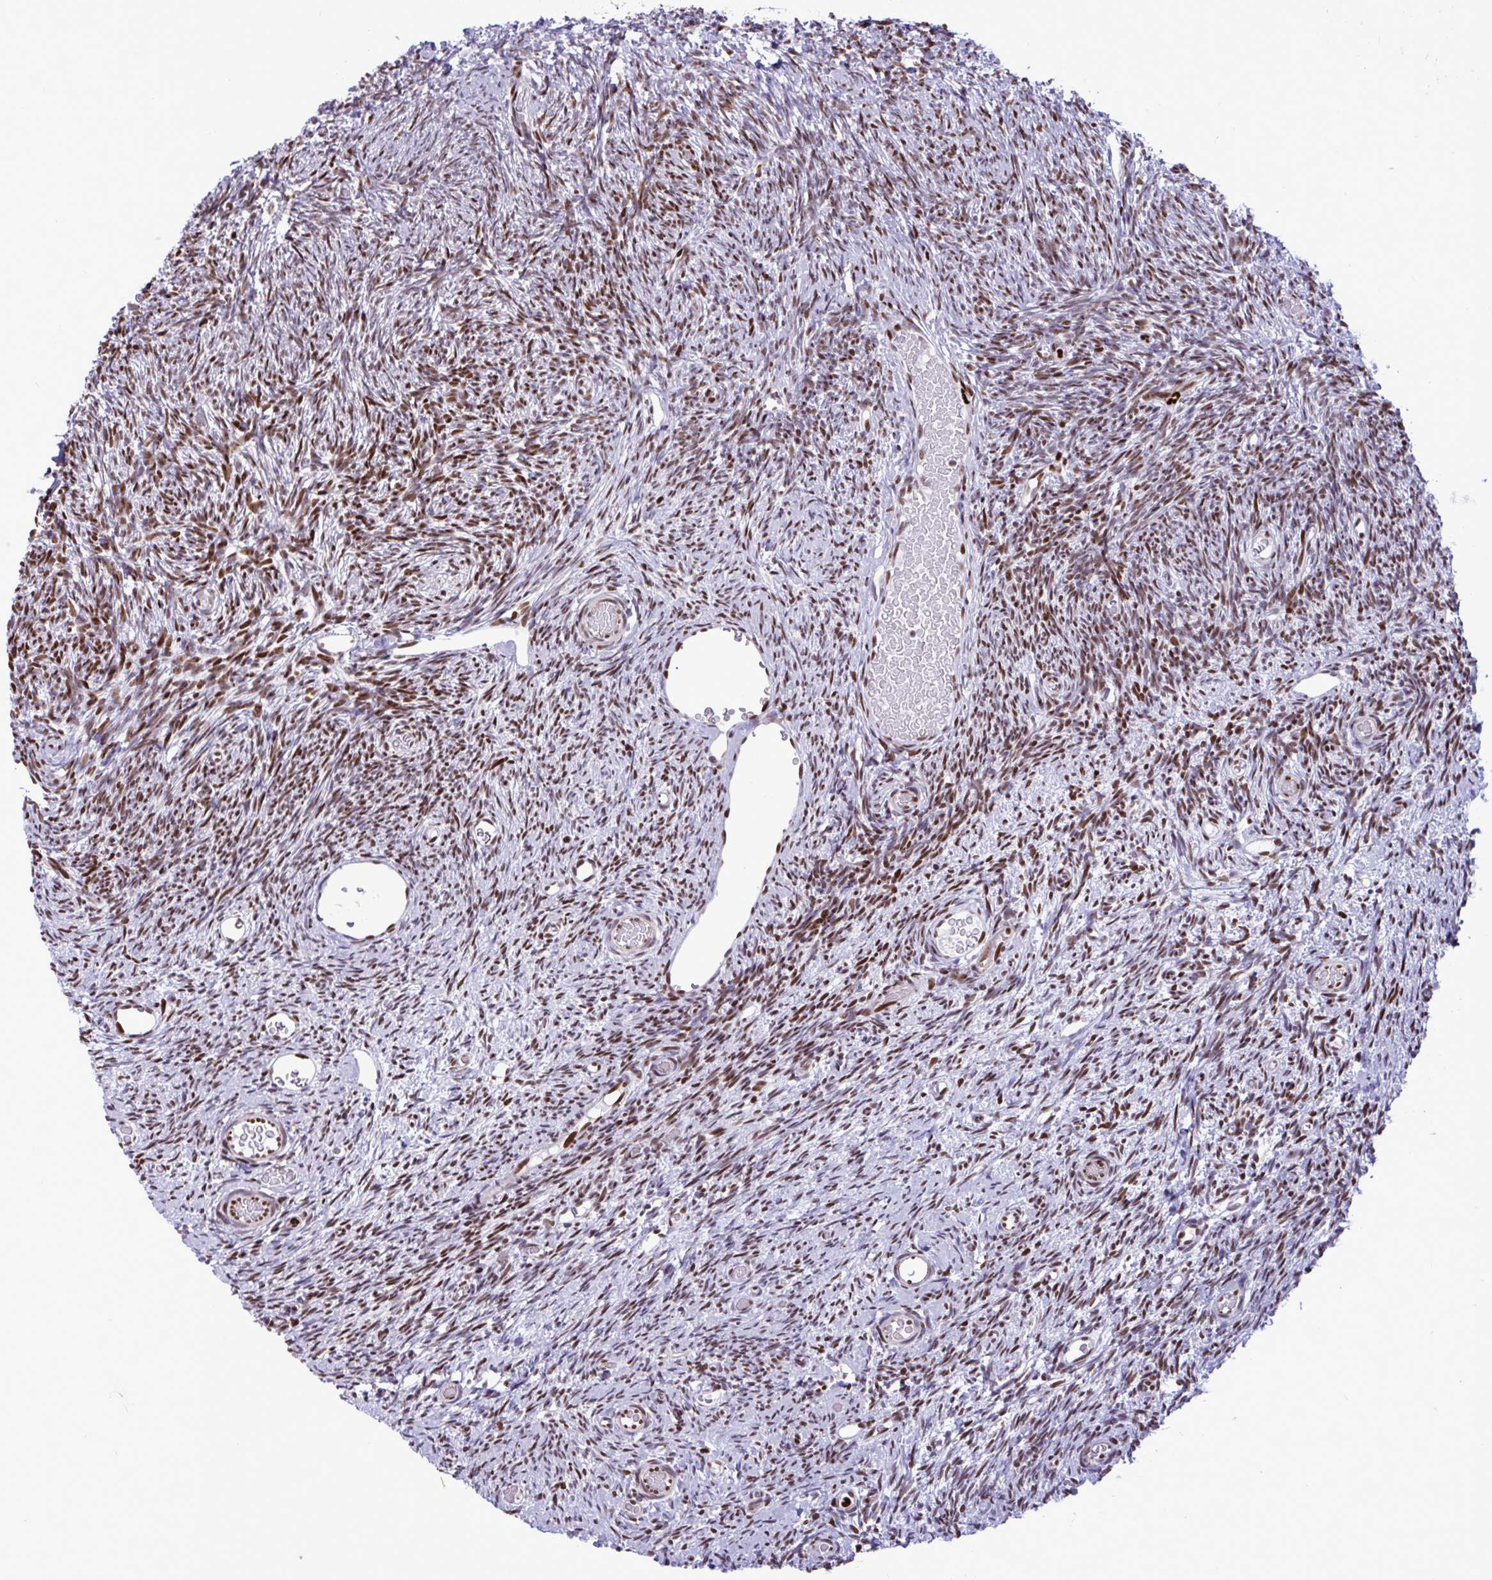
{"staining": {"intensity": "moderate", "quantity": ">75%", "location": "nuclear"}, "tissue": "ovary", "cell_type": "Follicle cells", "image_type": "normal", "snomed": [{"axis": "morphology", "description": "Normal tissue, NOS"}, {"axis": "topography", "description": "Ovary"}], "caption": "Moderate nuclear protein positivity is present in about >75% of follicle cells in ovary.", "gene": "HMGB2", "patient": {"sex": "female", "age": 39}}